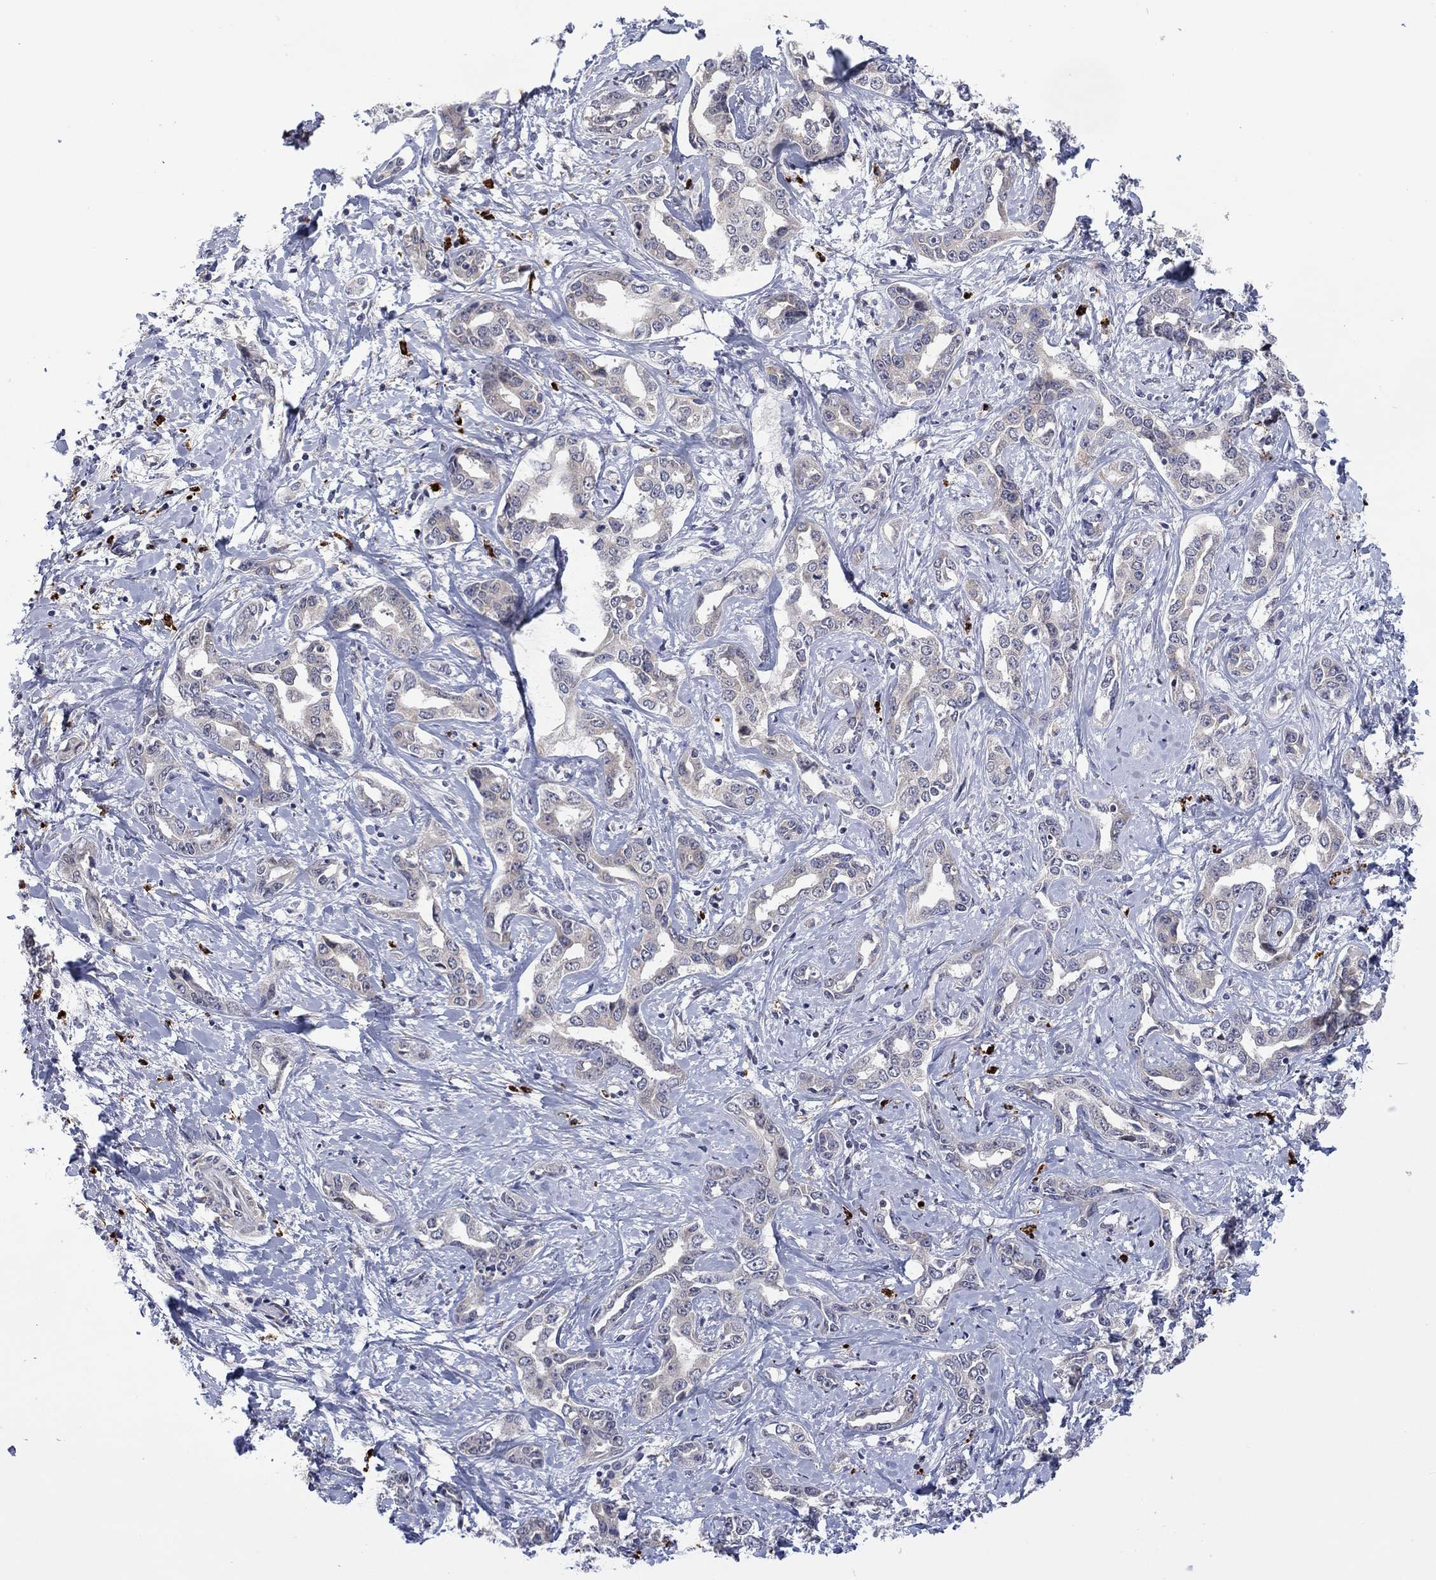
{"staining": {"intensity": "negative", "quantity": "none", "location": "none"}, "tissue": "liver cancer", "cell_type": "Tumor cells", "image_type": "cancer", "snomed": [{"axis": "morphology", "description": "Cholangiocarcinoma"}, {"axis": "topography", "description": "Liver"}], "caption": "A photomicrograph of liver cancer stained for a protein demonstrates no brown staining in tumor cells.", "gene": "MTRFR", "patient": {"sex": "male", "age": 59}}